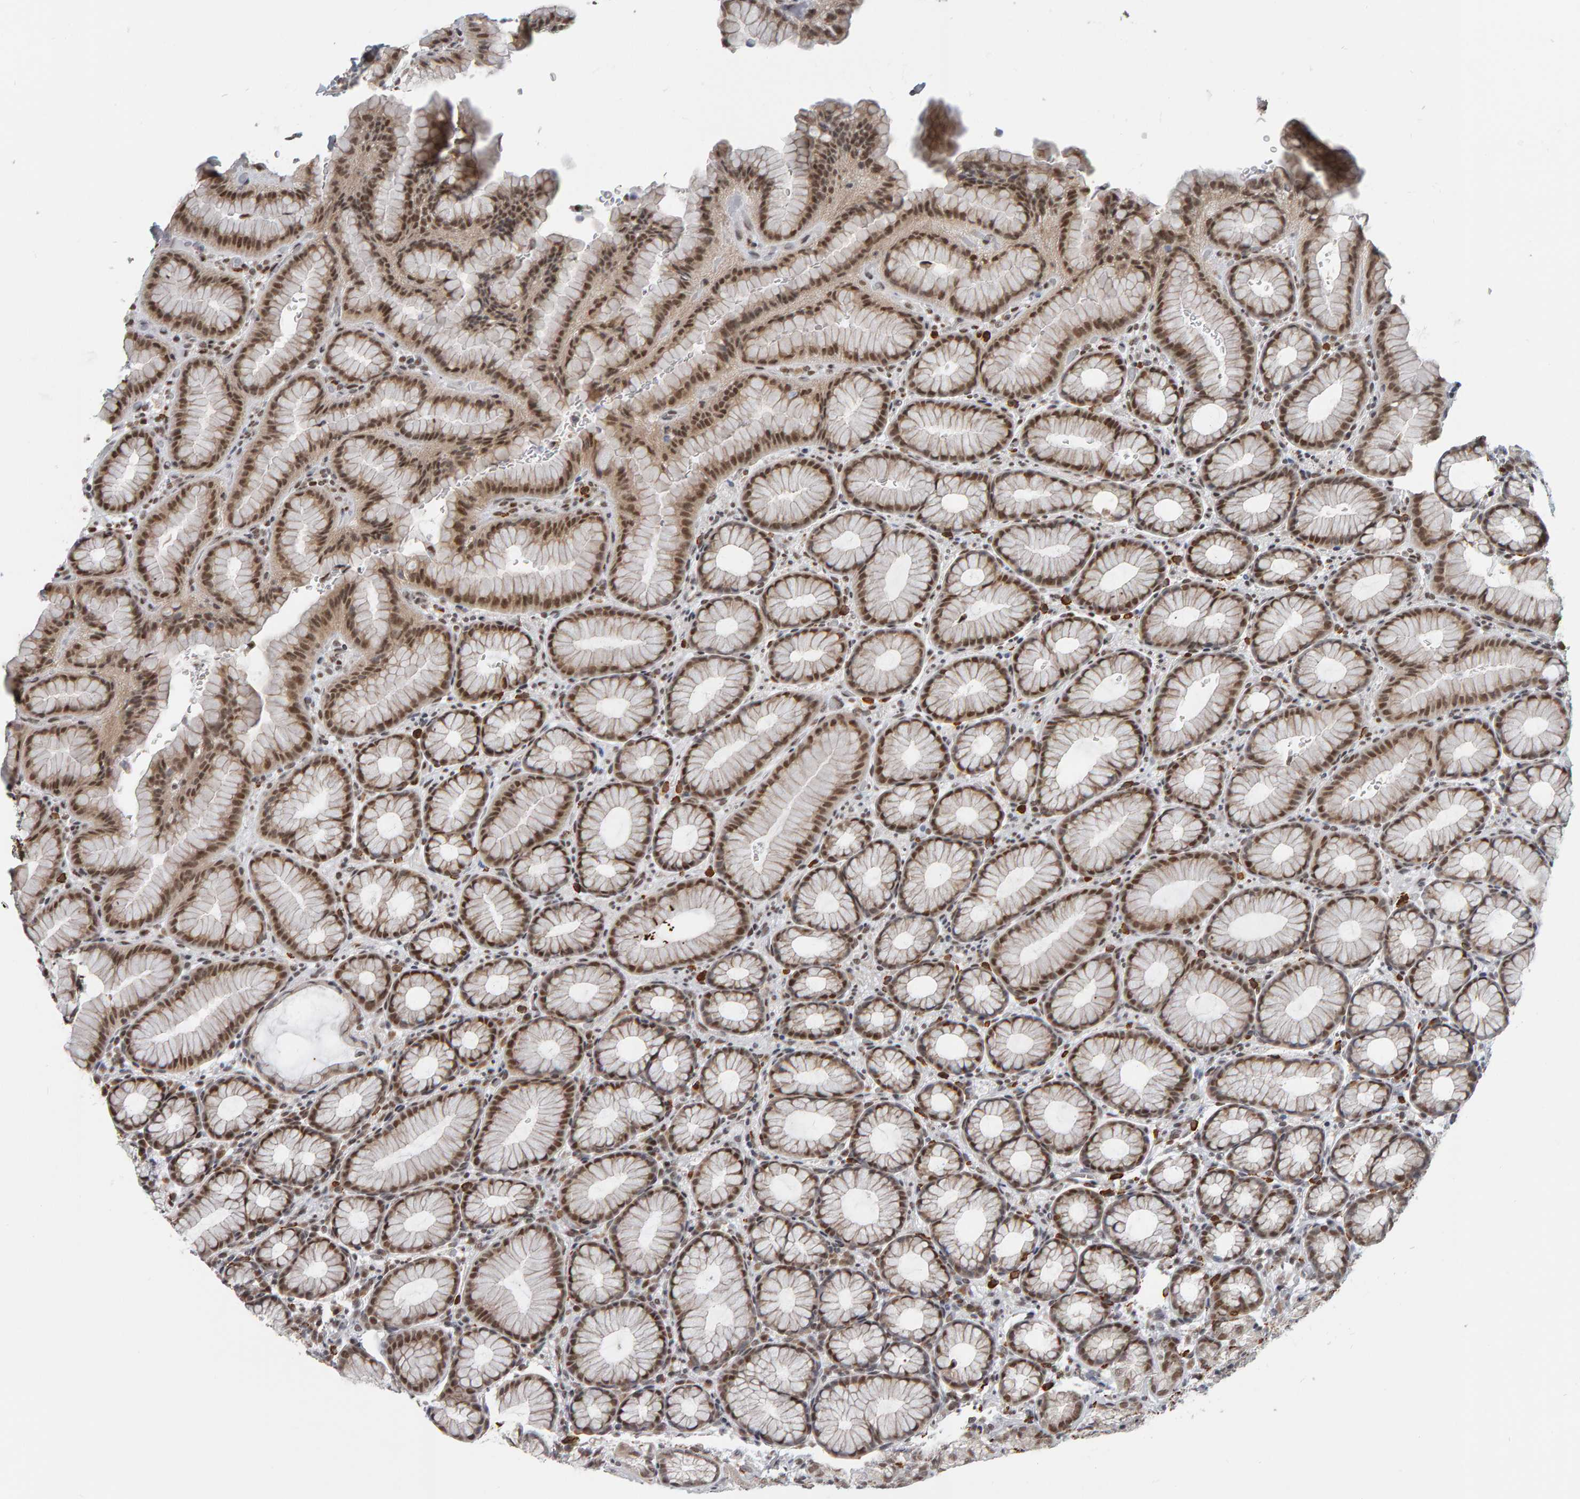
{"staining": {"intensity": "moderate", "quantity": "25%-75%", "location": "nuclear"}, "tissue": "stomach", "cell_type": "Glandular cells", "image_type": "normal", "snomed": [{"axis": "morphology", "description": "Normal tissue, NOS"}, {"axis": "topography", "description": "Stomach"}], "caption": "Brown immunohistochemical staining in unremarkable stomach shows moderate nuclear expression in about 25%-75% of glandular cells.", "gene": "ATF7IP", "patient": {"sex": "male", "age": 42}}